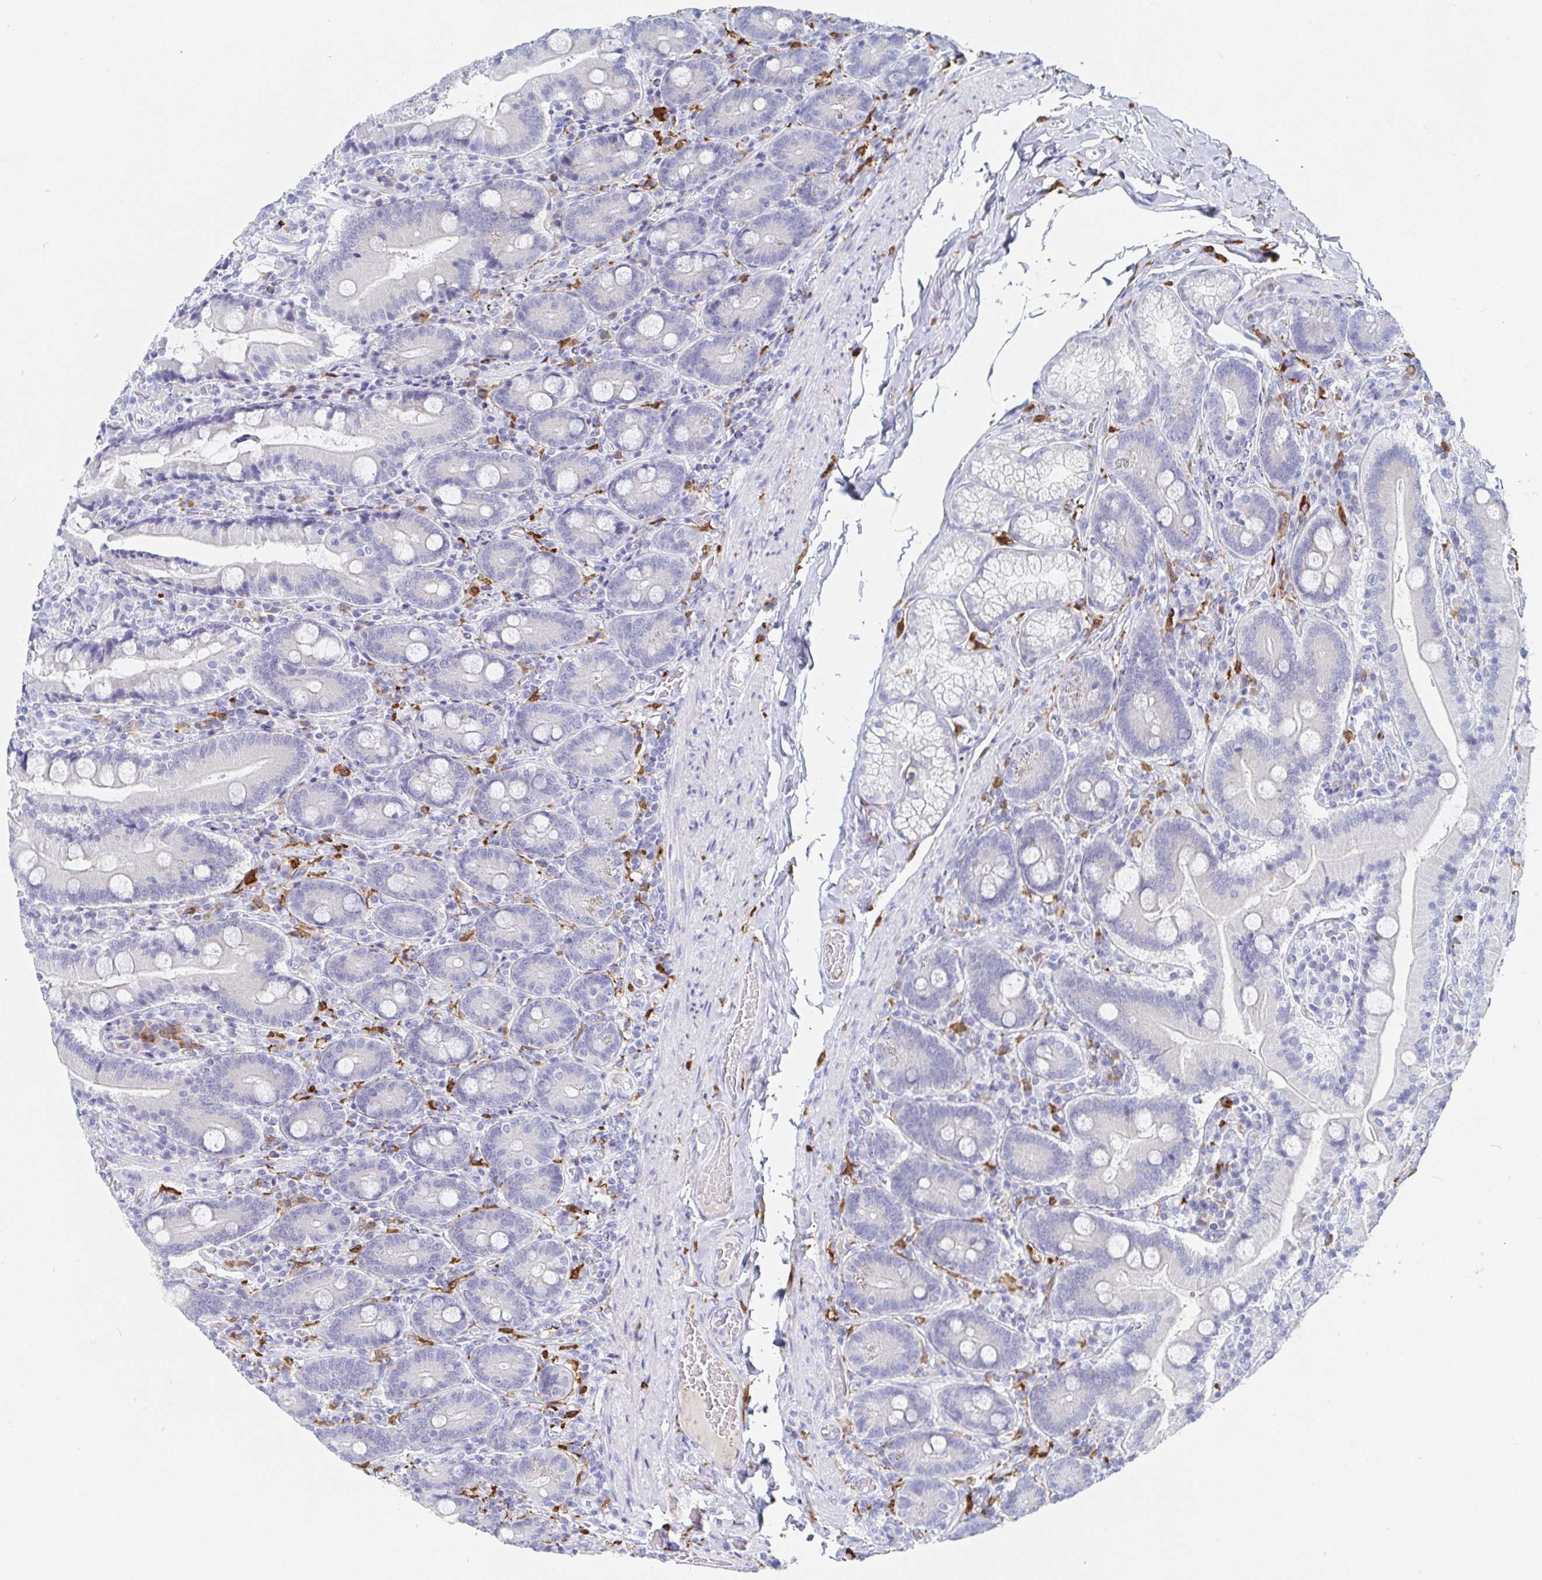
{"staining": {"intensity": "negative", "quantity": "none", "location": "none"}, "tissue": "duodenum", "cell_type": "Glandular cells", "image_type": "normal", "snomed": [{"axis": "morphology", "description": "Normal tissue, NOS"}, {"axis": "topography", "description": "Duodenum"}], "caption": "An IHC histopathology image of normal duodenum is shown. There is no staining in glandular cells of duodenum.", "gene": "OR2A1", "patient": {"sex": "female", "age": 62}}